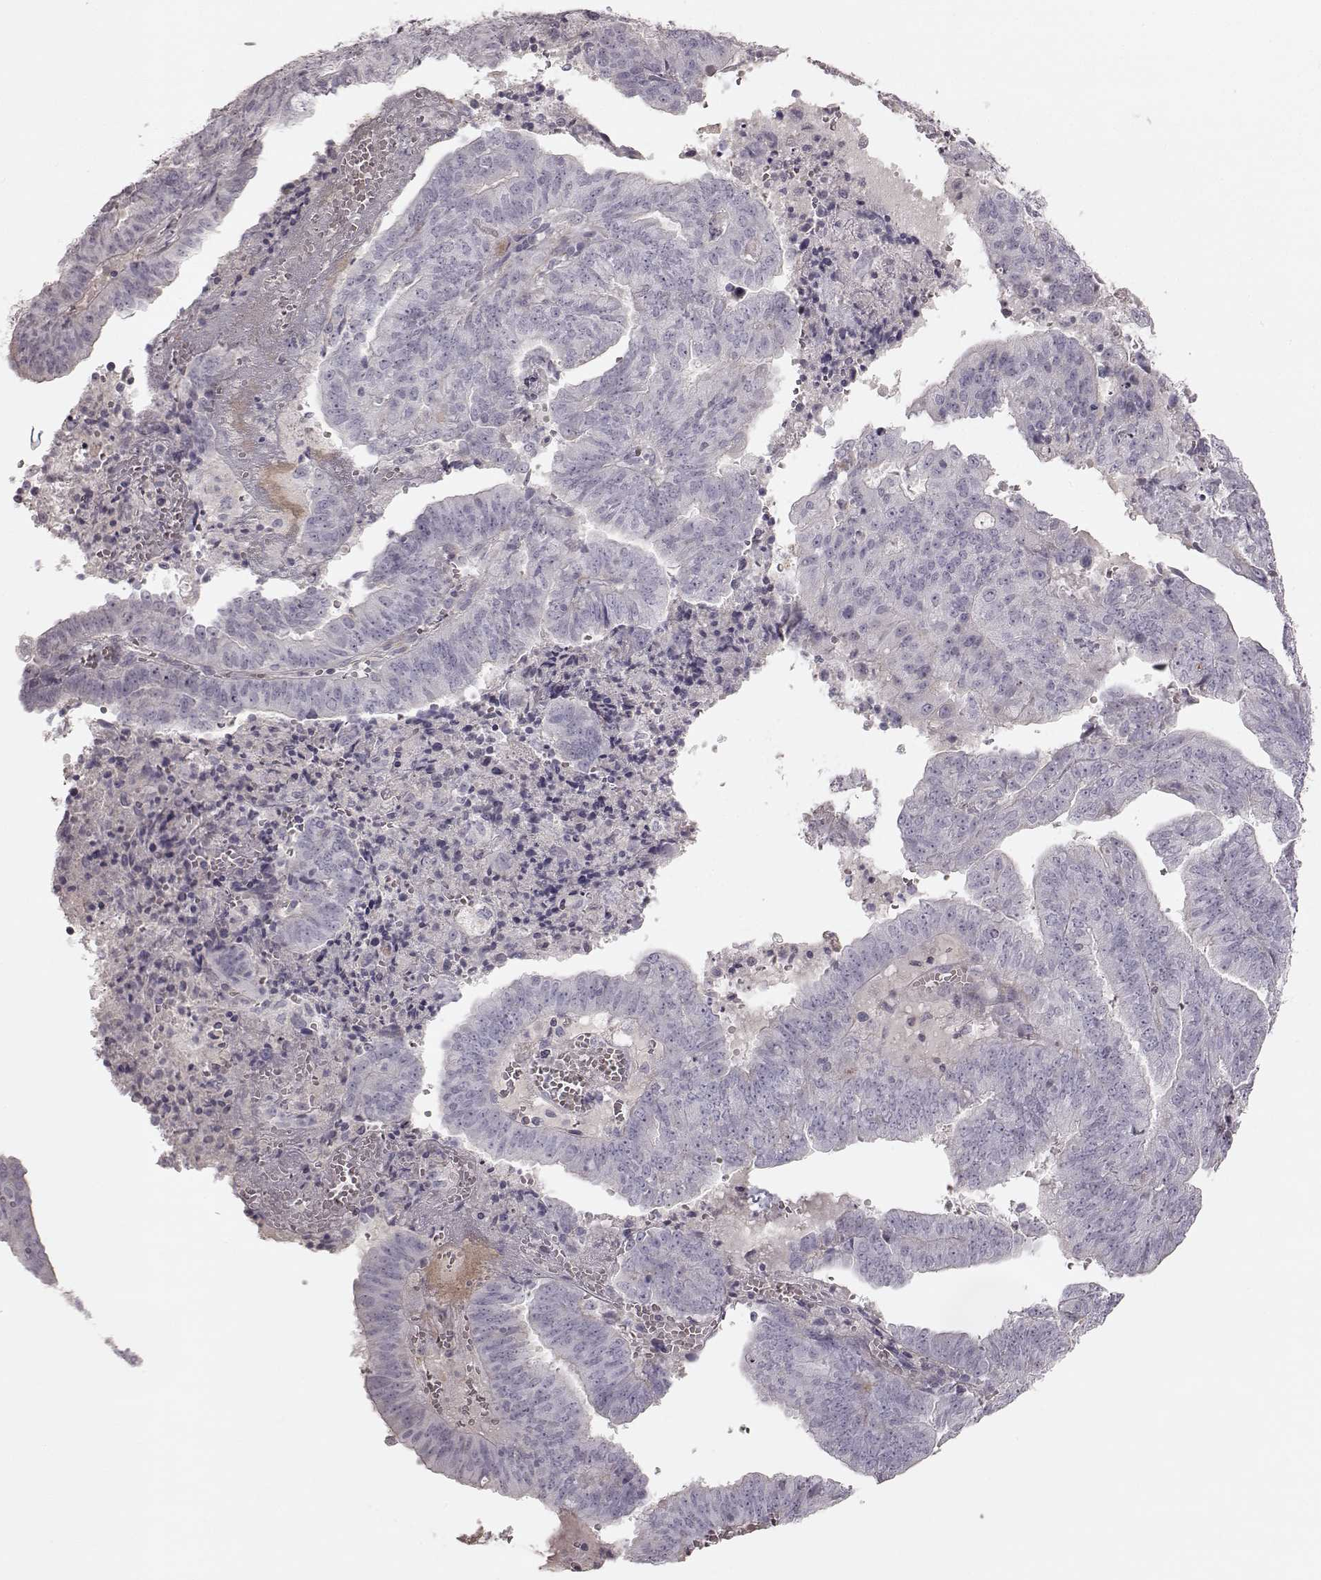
{"staining": {"intensity": "negative", "quantity": "none", "location": "none"}, "tissue": "endometrial cancer", "cell_type": "Tumor cells", "image_type": "cancer", "snomed": [{"axis": "morphology", "description": "Adenocarcinoma, NOS"}, {"axis": "topography", "description": "Endometrium"}], "caption": "IHC micrograph of neoplastic tissue: human endometrial cancer (adenocarcinoma) stained with DAB (3,3'-diaminobenzidine) displays no significant protein staining in tumor cells.", "gene": "PRLHR", "patient": {"sex": "female", "age": 82}}